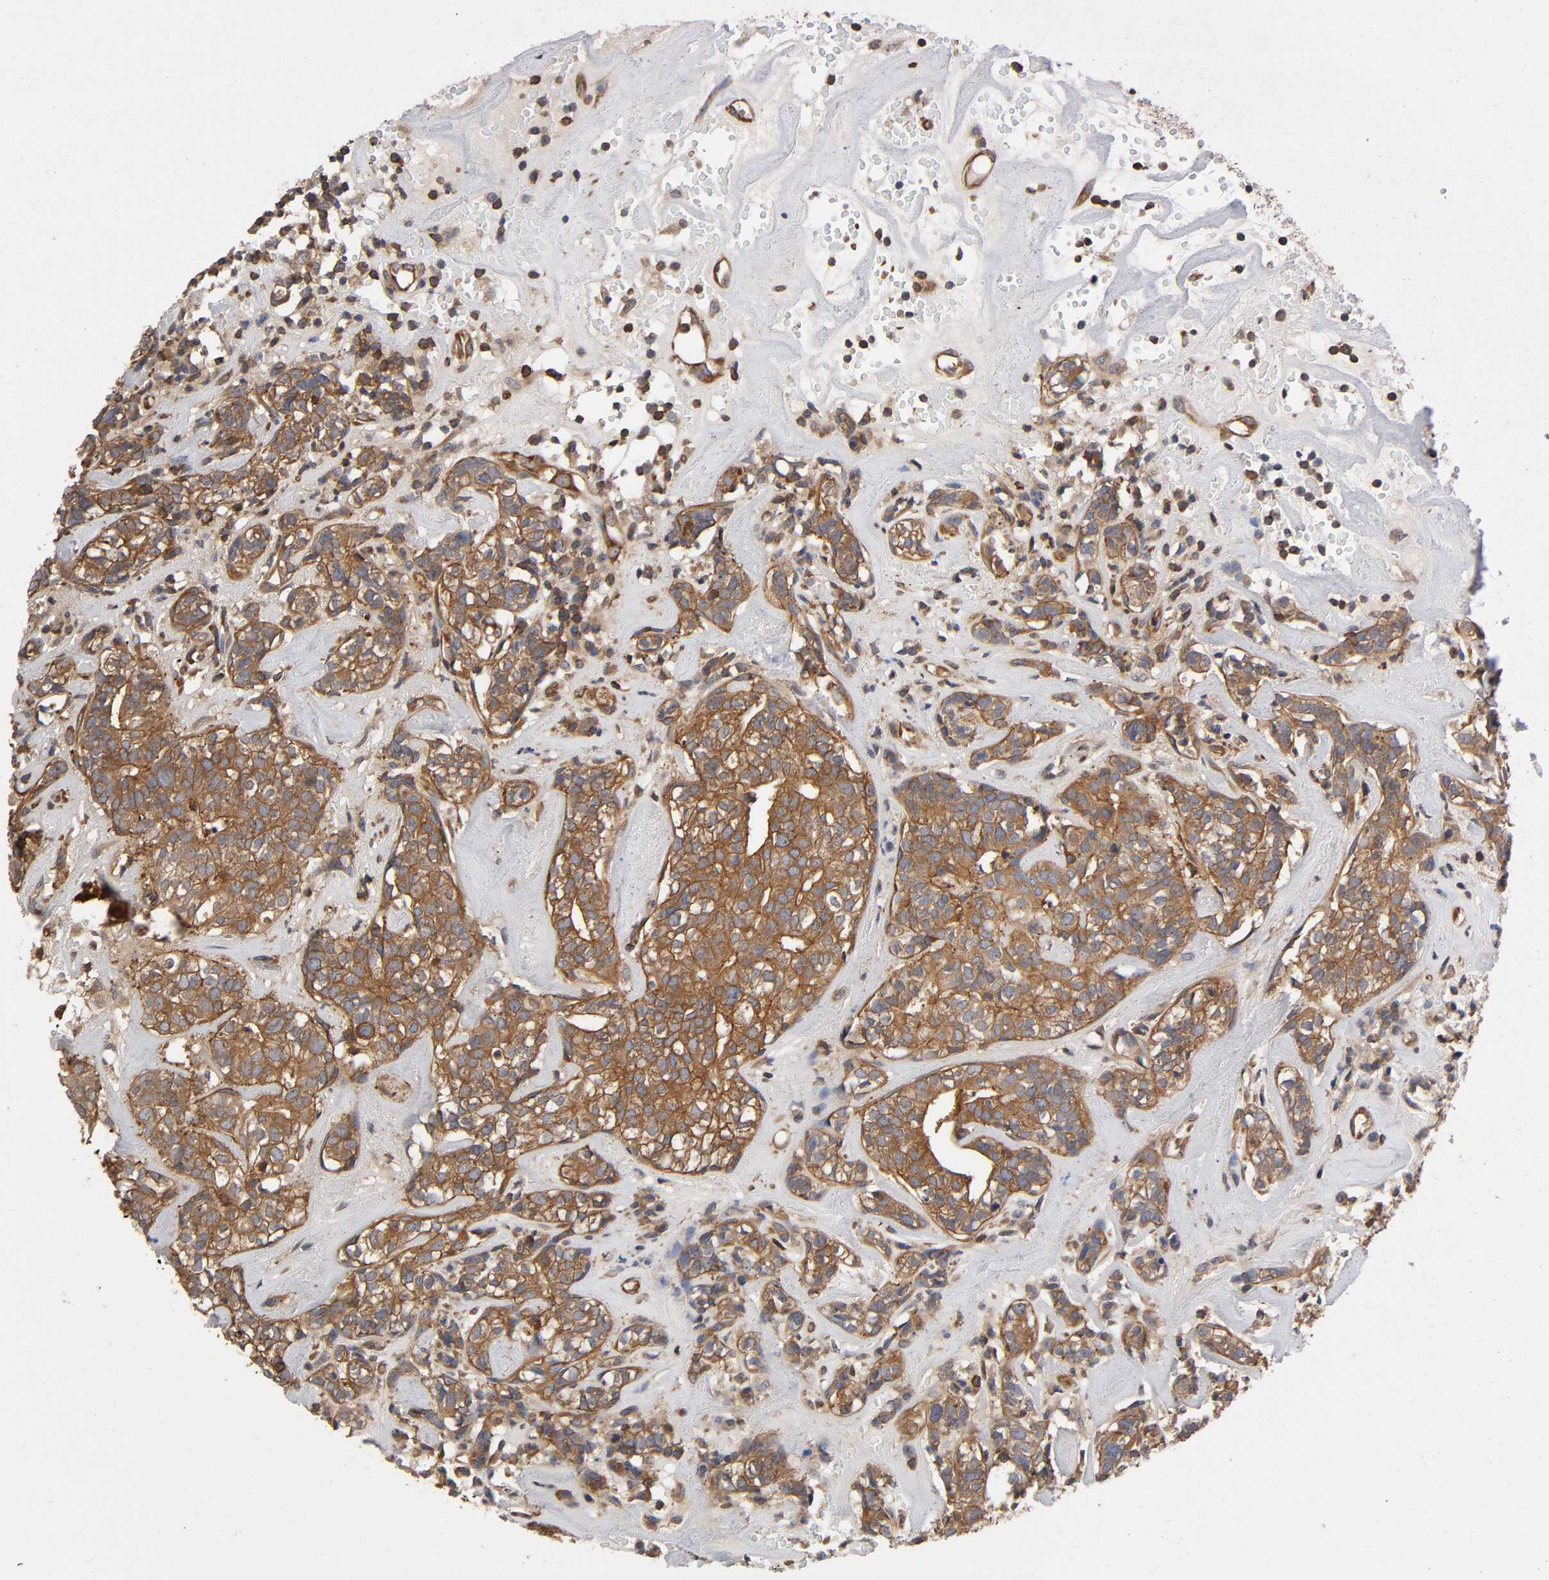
{"staining": {"intensity": "moderate", "quantity": ">75%", "location": "cytoplasmic/membranous"}, "tissue": "head and neck cancer", "cell_type": "Tumor cells", "image_type": "cancer", "snomed": [{"axis": "morphology", "description": "Adenocarcinoma, NOS"}, {"axis": "topography", "description": "Salivary gland"}, {"axis": "topography", "description": "Head-Neck"}], "caption": "Approximately >75% of tumor cells in head and neck adenocarcinoma display moderate cytoplasmic/membranous protein expression as visualized by brown immunohistochemical staining.", "gene": "LAMTOR2", "patient": {"sex": "female", "age": 65}}